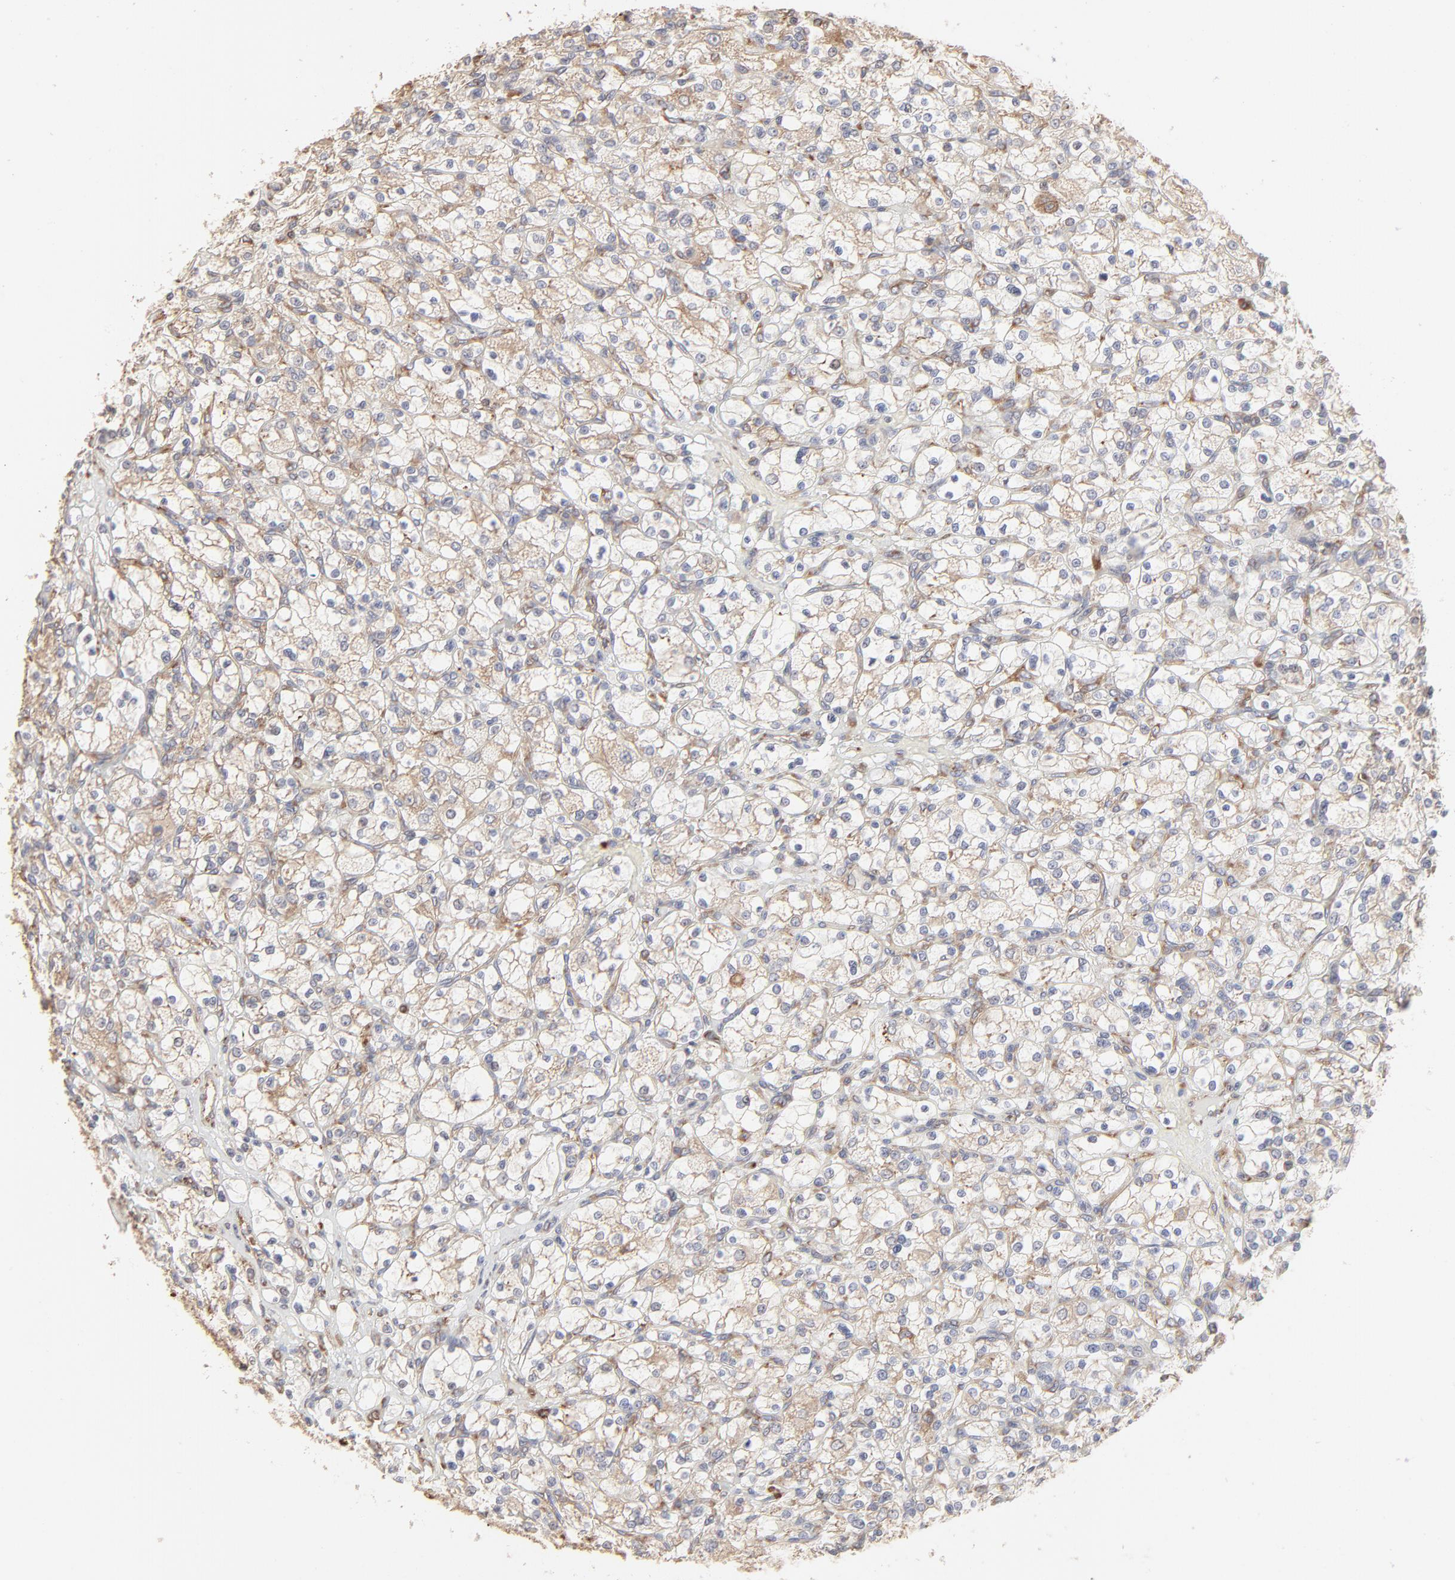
{"staining": {"intensity": "weak", "quantity": "25%-75%", "location": "cytoplasmic/membranous"}, "tissue": "renal cancer", "cell_type": "Tumor cells", "image_type": "cancer", "snomed": [{"axis": "morphology", "description": "Adenocarcinoma, NOS"}, {"axis": "topography", "description": "Kidney"}], "caption": "Adenocarcinoma (renal) tissue displays weak cytoplasmic/membranous expression in approximately 25%-75% of tumor cells", "gene": "RPS20", "patient": {"sex": "female", "age": 83}}